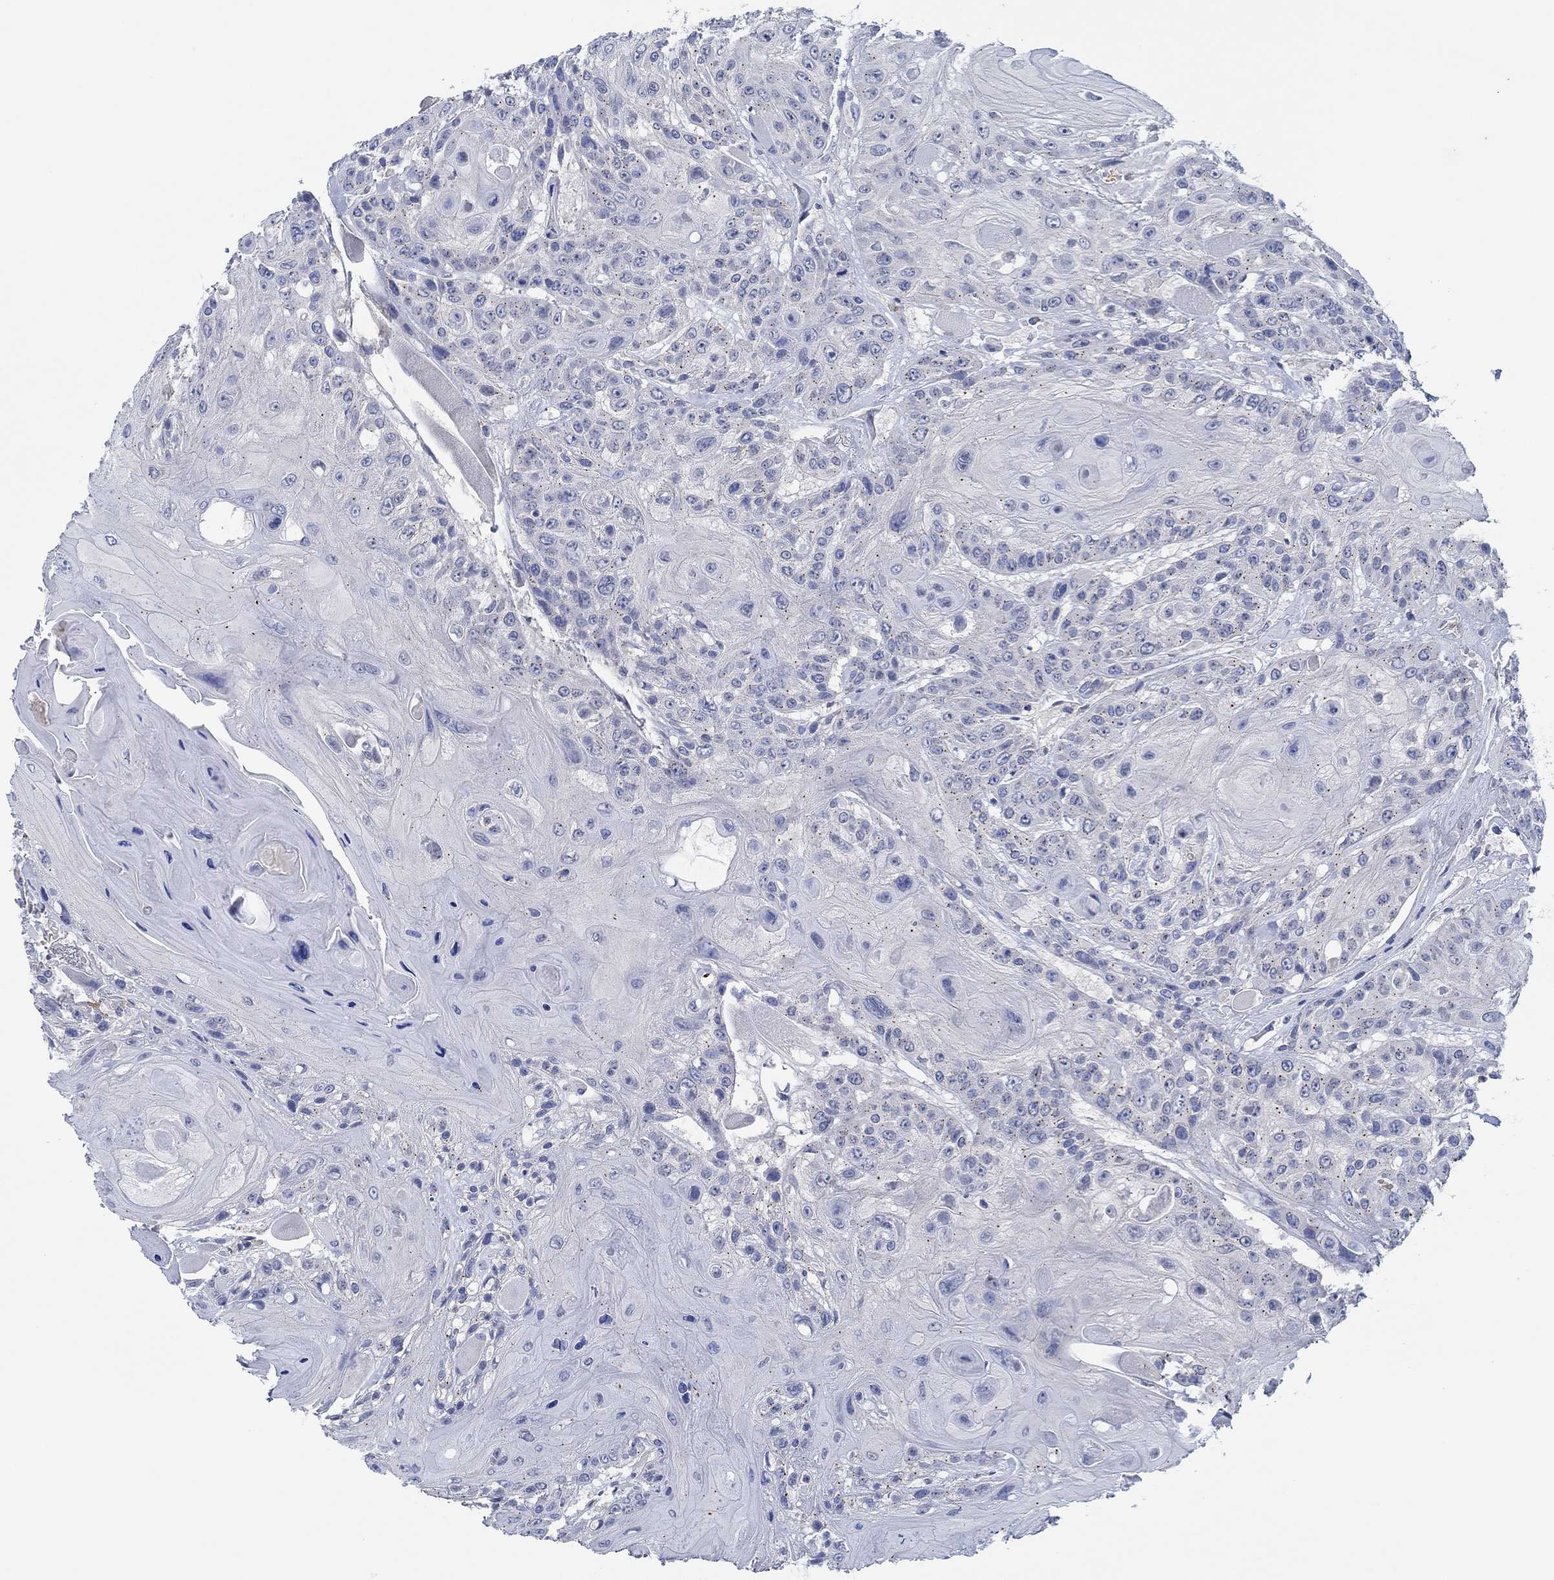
{"staining": {"intensity": "negative", "quantity": "none", "location": "none"}, "tissue": "head and neck cancer", "cell_type": "Tumor cells", "image_type": "cancer", "snomed": [{"axis": "morphology", "description": "Squamous cell carcinoma, NOS"}, {"axis": "topography", "description": "Head-Neck"}], "caption": "Immunohistochemistry (IHC) of head and neck cancer exhibits no positivity in tumor cells.", "gene": "CPM", "patient": {"sex": "female", "age": 59}}